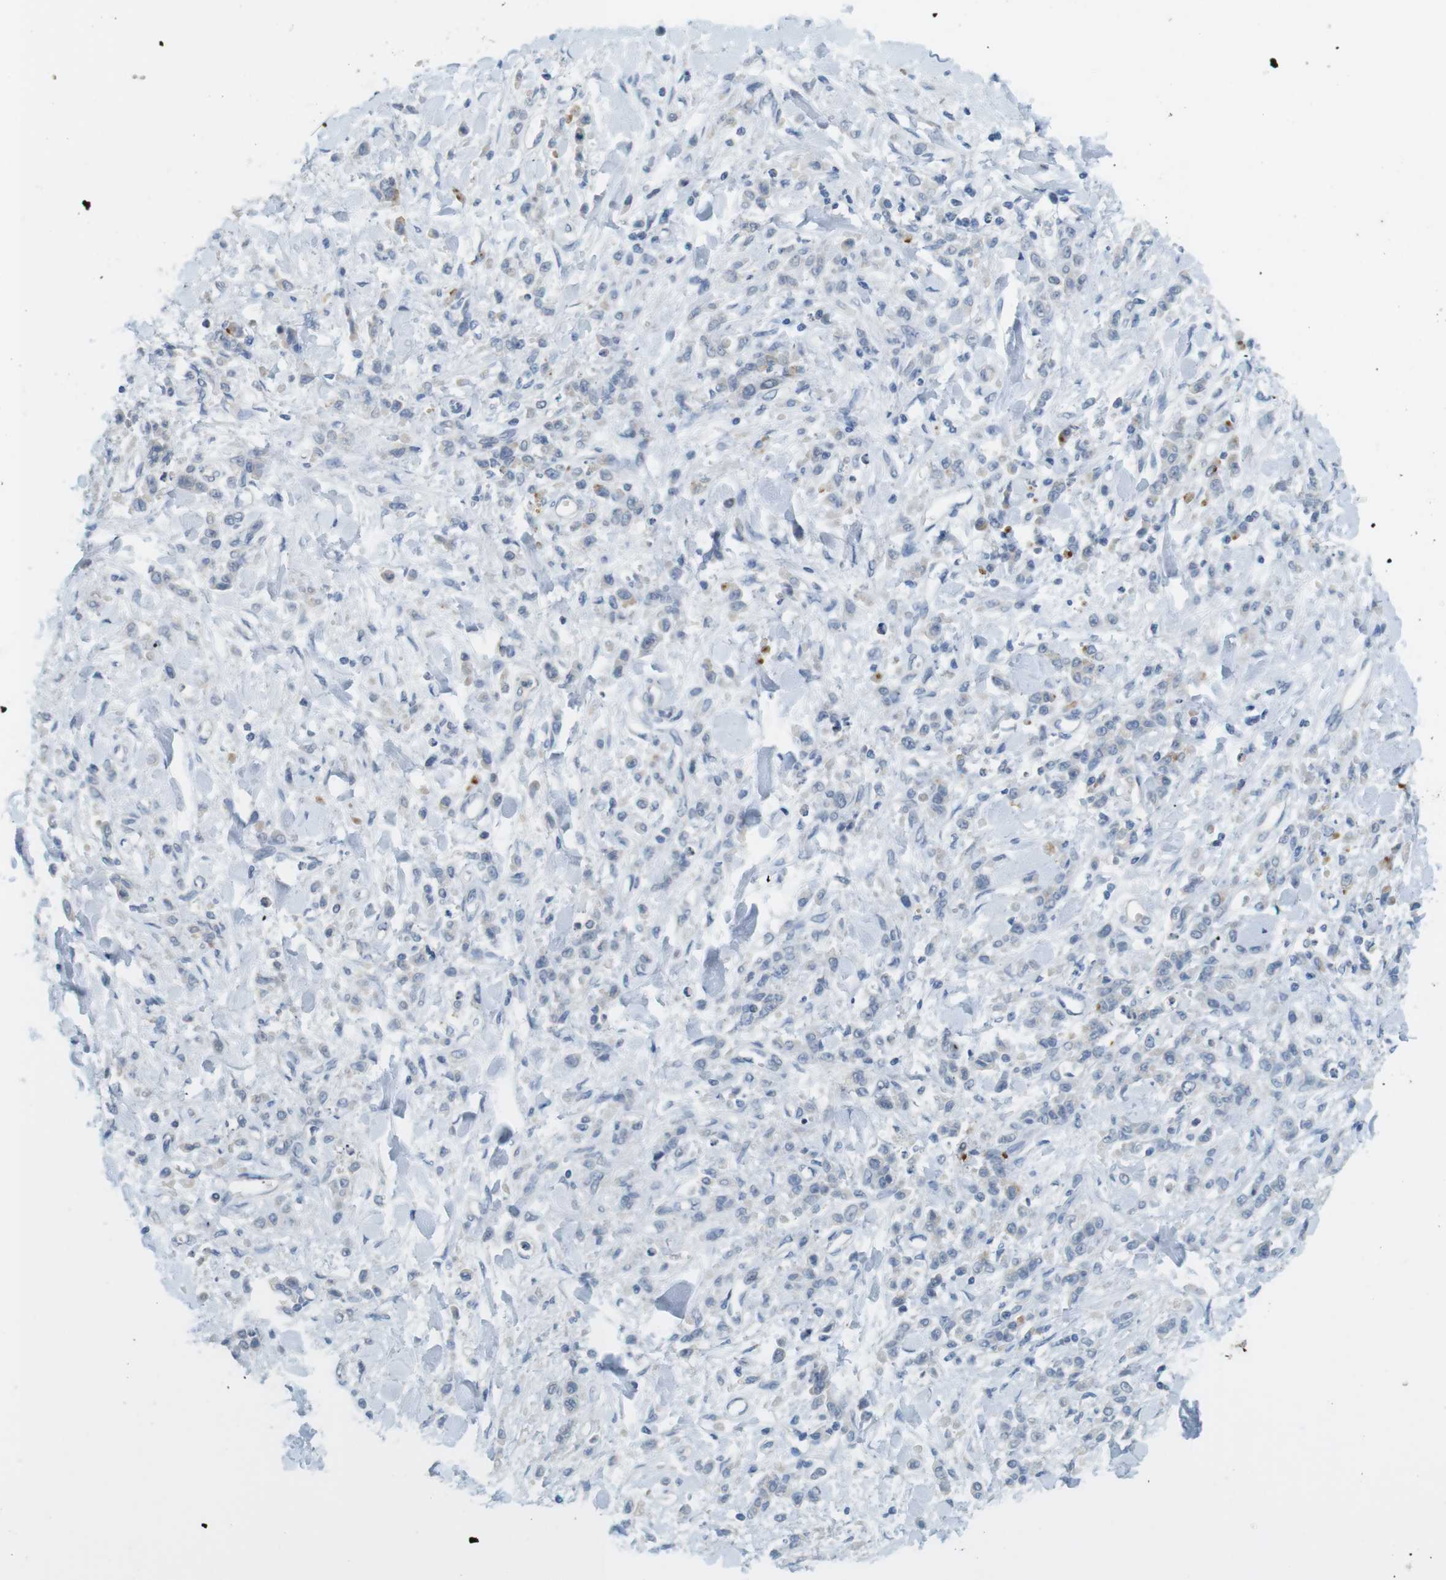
{"staining": {"intensity": "negative", "quantity": "none", "location": "none"}, "tissue": "stomach cancer", "cell_type": "Tumor cells", "image_type": "cancer", "snomed": [{"axis": "morphology", "description": "Normal tissue, NOS"}, {"axis": "morphology", "description": "Adenocarcinoma, NOS"}, {"axis": "topography", "description": "Stomach"}], "caption": "A photomicrograph of stomach adenocarcinoma stained for a protein demonstrates no brown staining in tumor cells. The staining is performed using DAB brown chromogen with nuclei counter-stained in using hematoxylin.", "gene": "MUC5B", "patient": {"sex": "male", "age": 82}}